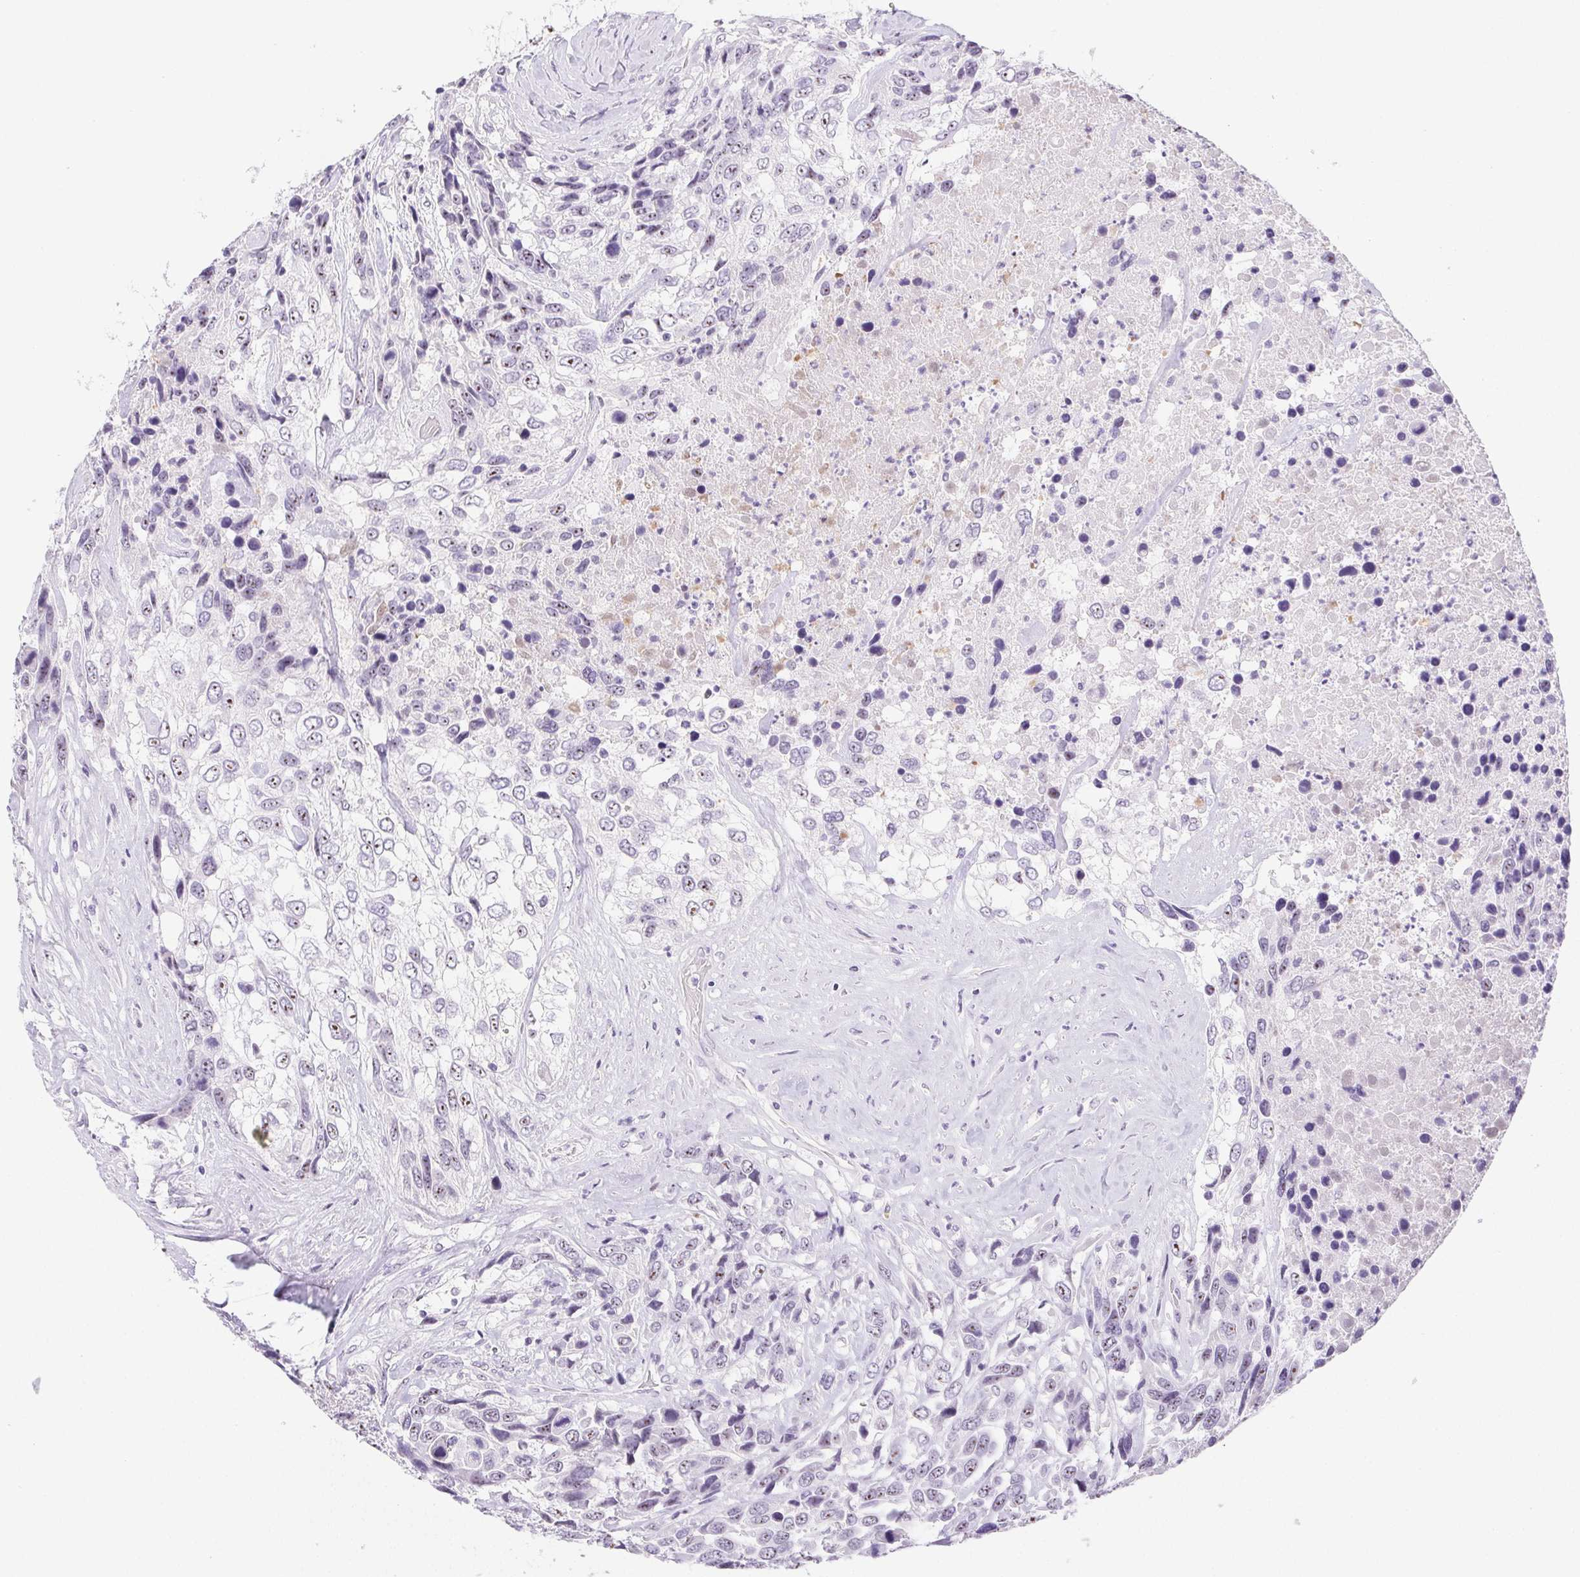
{"staining": {"intensity": "moderate", "quantity": "25%-75%", "location": "nuclear"}, "tissue": "urothelial cancer", "cell_type": "Tumor cells", "image_type": "cancer", "snomed": [{"axis": "morphology", "description": "Urothelial carcinoma, High grade"}, {"axis": "topography", "description": "Urinary bladder"}], "caption": "Immunohistochemistry (IHC) photomicrograph of neoplastic tissue: human high-grade urothelial carcinoma stained using immunohistochemistry (IHC) reveals medium levels of moderate protein expression localized specifically in the nuclear of tumor cells, appearing as a nuclear brown color.", "gene": "ST8SIA3", "patient": {"sex": "female", "age": 70}}